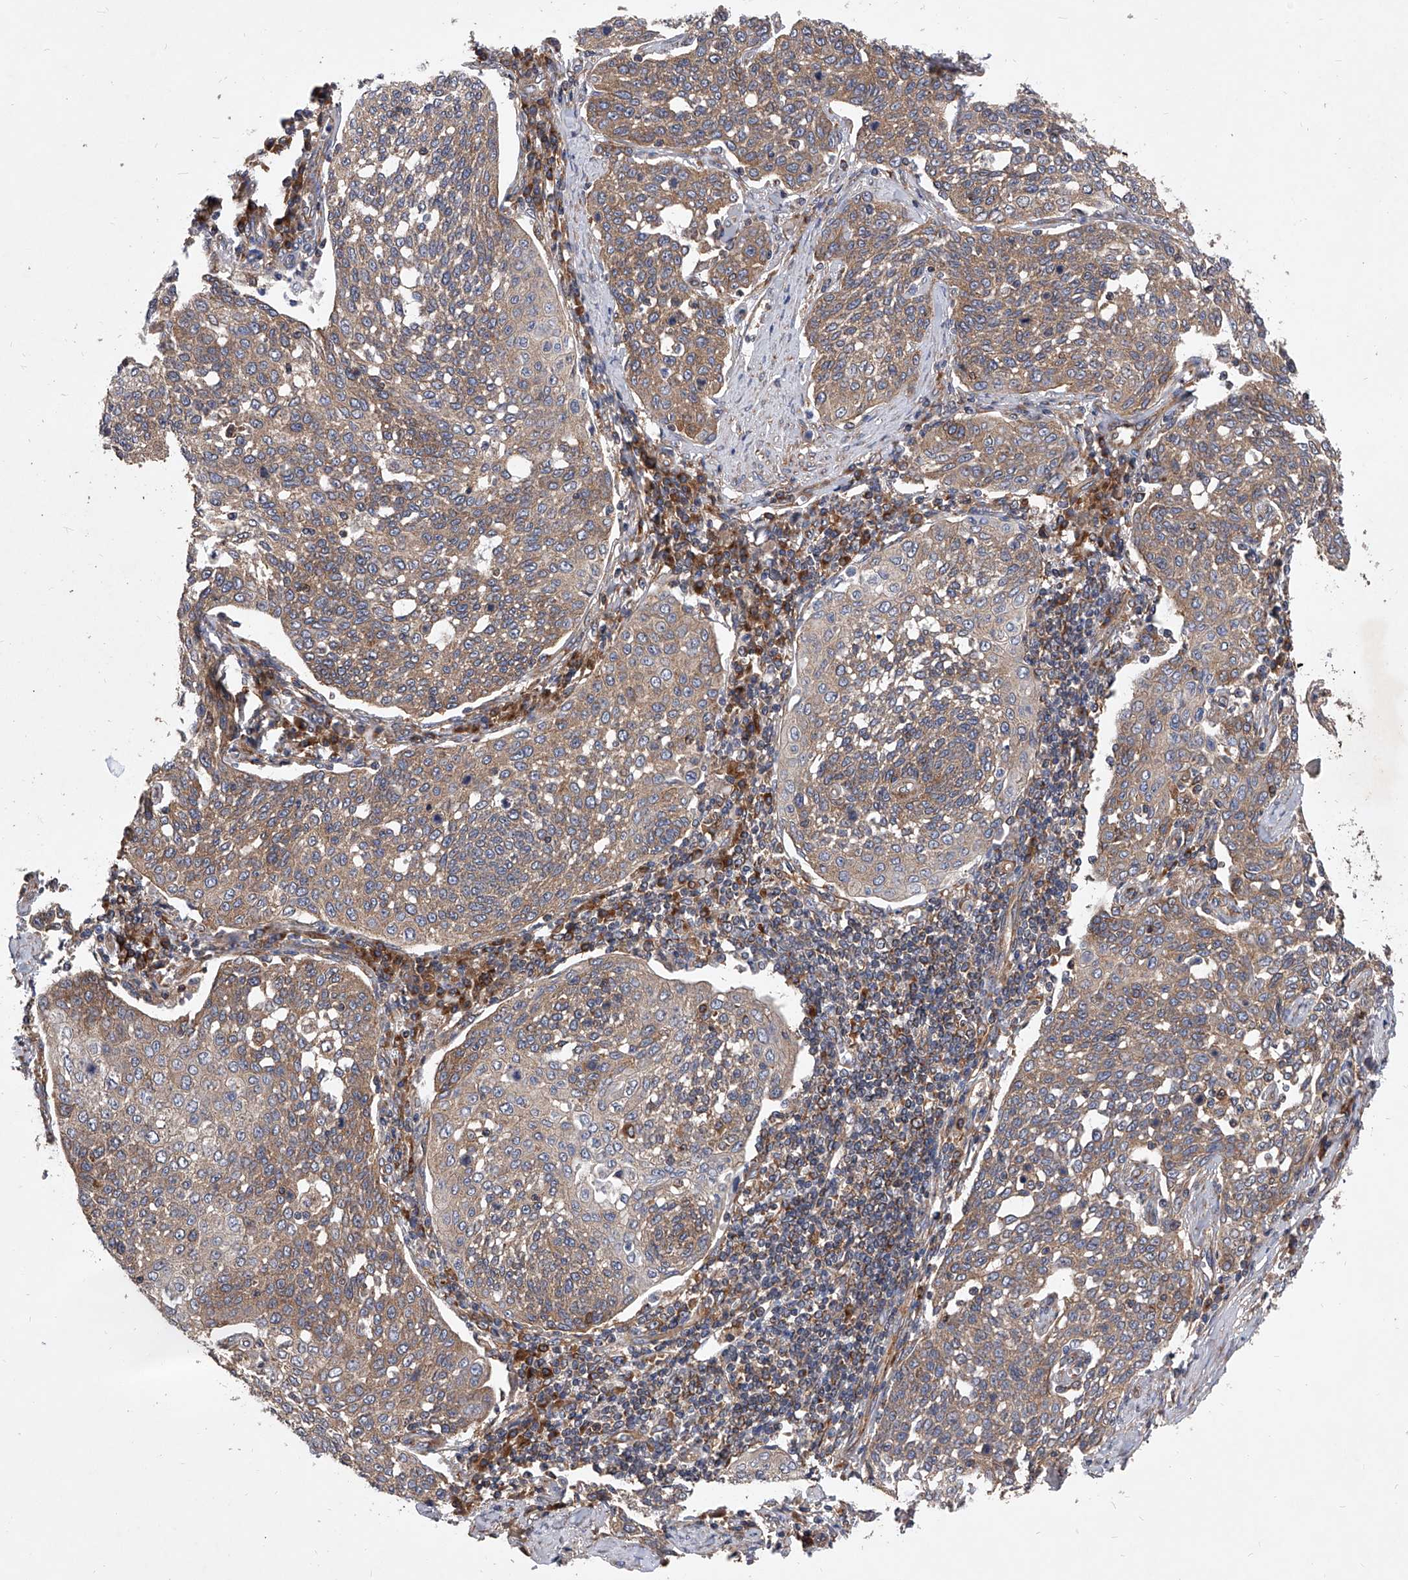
{"staining": {"intensity": "weak", "quantity": ">75%", "location": "cytoplasmic/membranous"}, "tissue": "cervical cancer", "cell_type": "Tumor cells", "image_type": "cancer", "snomed": [{"axis": "morphology", "description": "Squamous cell carcinoma, NOS"}, {"axis": "topography", "description": "Cervix"}], "caption": "Immunohistochemical staining of human cervical cancer (squamous cell carcinoma) exhibits low levels of weak cytoplasmic/membranous protein expression in approximately >75% of tumor cells.", "gene": "CFAP410", "patient": {"sex": "female", "age": 34}}